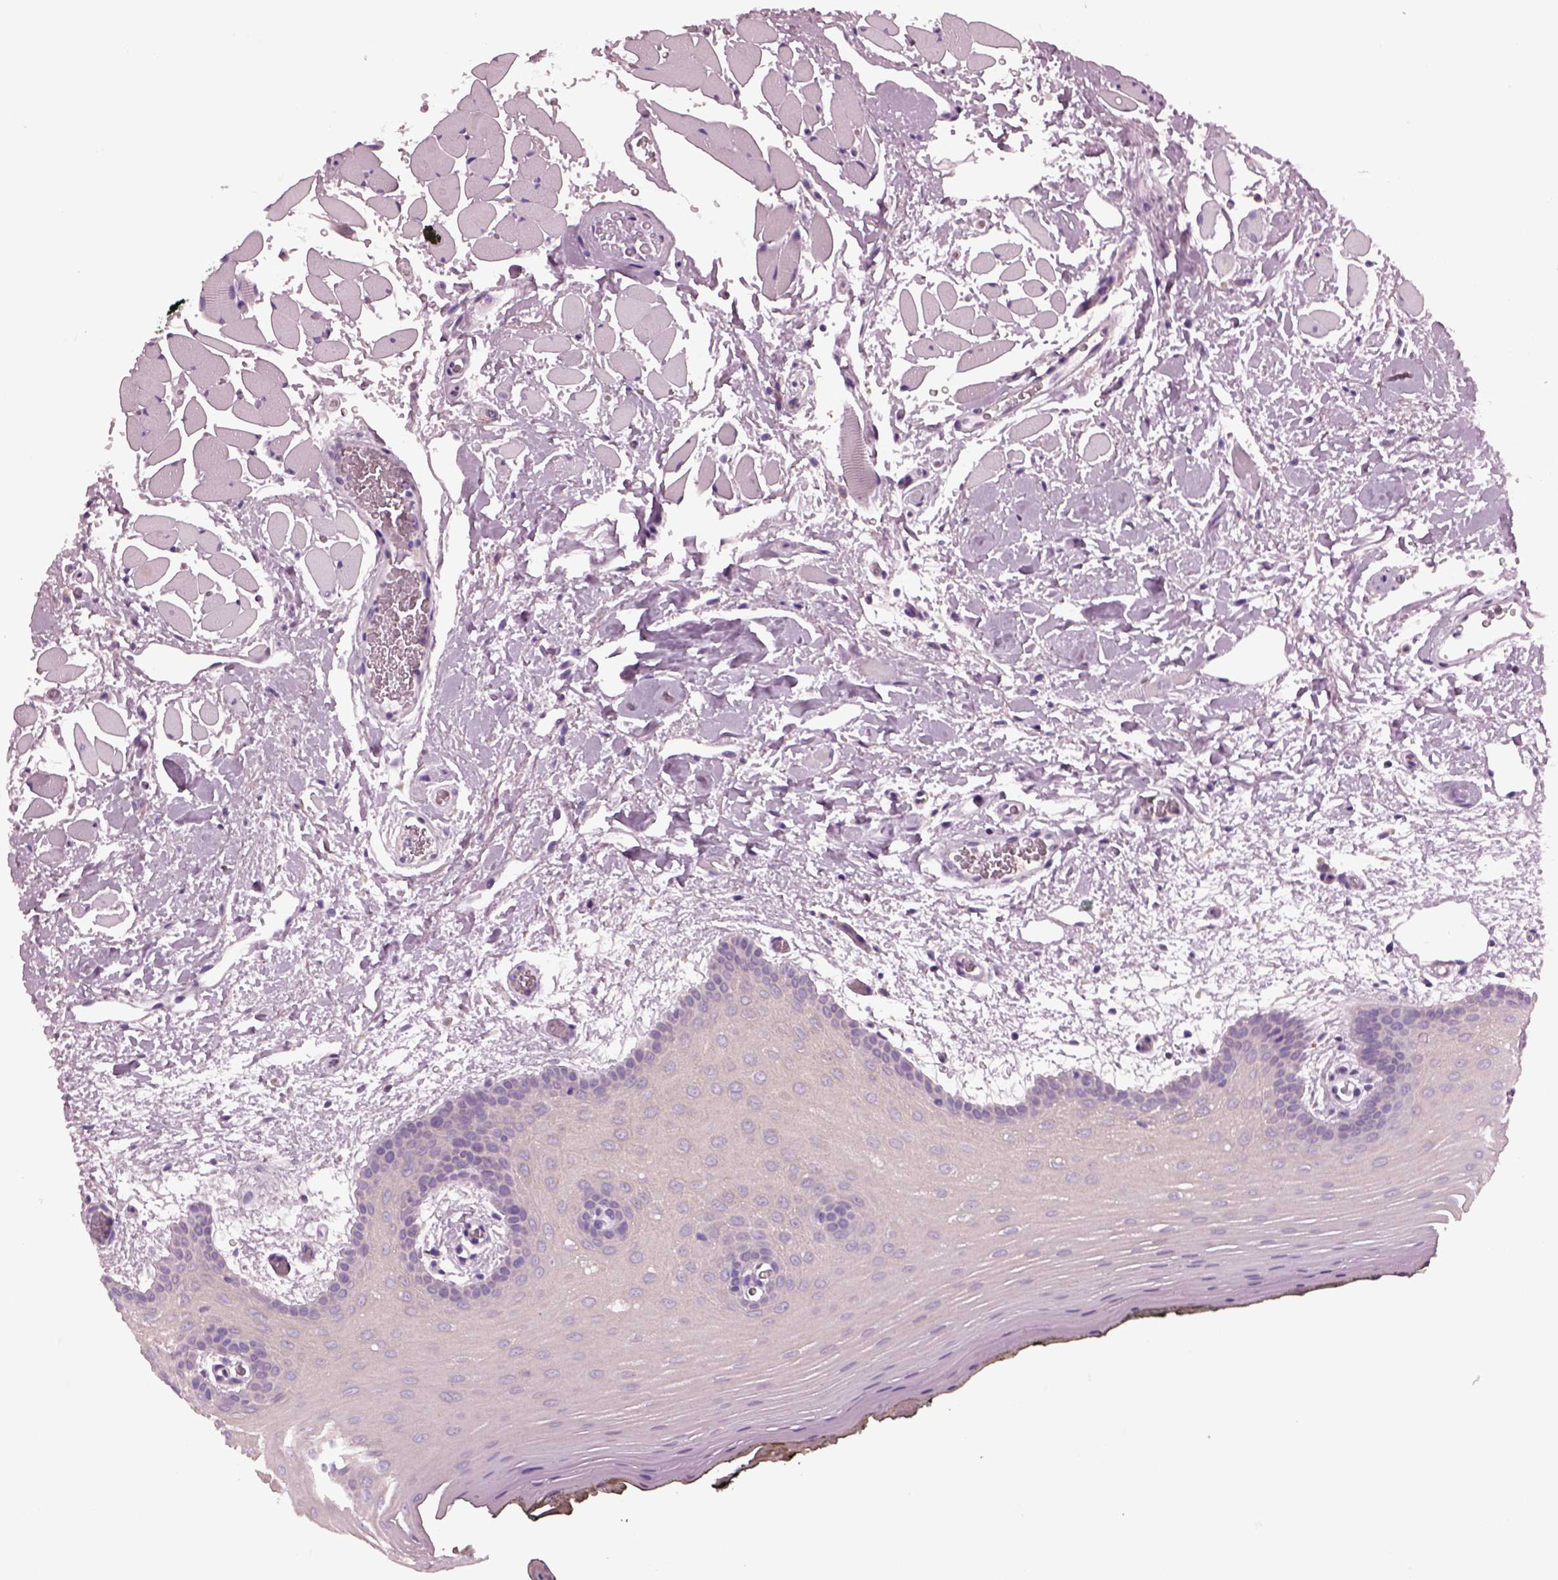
{"staining": {"intensity": "negative", "quantity": "none", "location": "none"}, "tissue": "oral mucosa", "cell_type": "Squamous epithelial cells", "image_type": "normal", "snomed": [{"axis": "morphology", "description": "Normal tissue, NOS"}, {"axis": "topography", "description": "Oral tissue"}, {"axis": "topography", "description": "Head-Neck"}], "caption": "The micrograph reveals no significant expression in squamous epithelial cells of oral mucosa.", "gene": "SHTN1", "patient": {"sex": "male", "age": 65}}